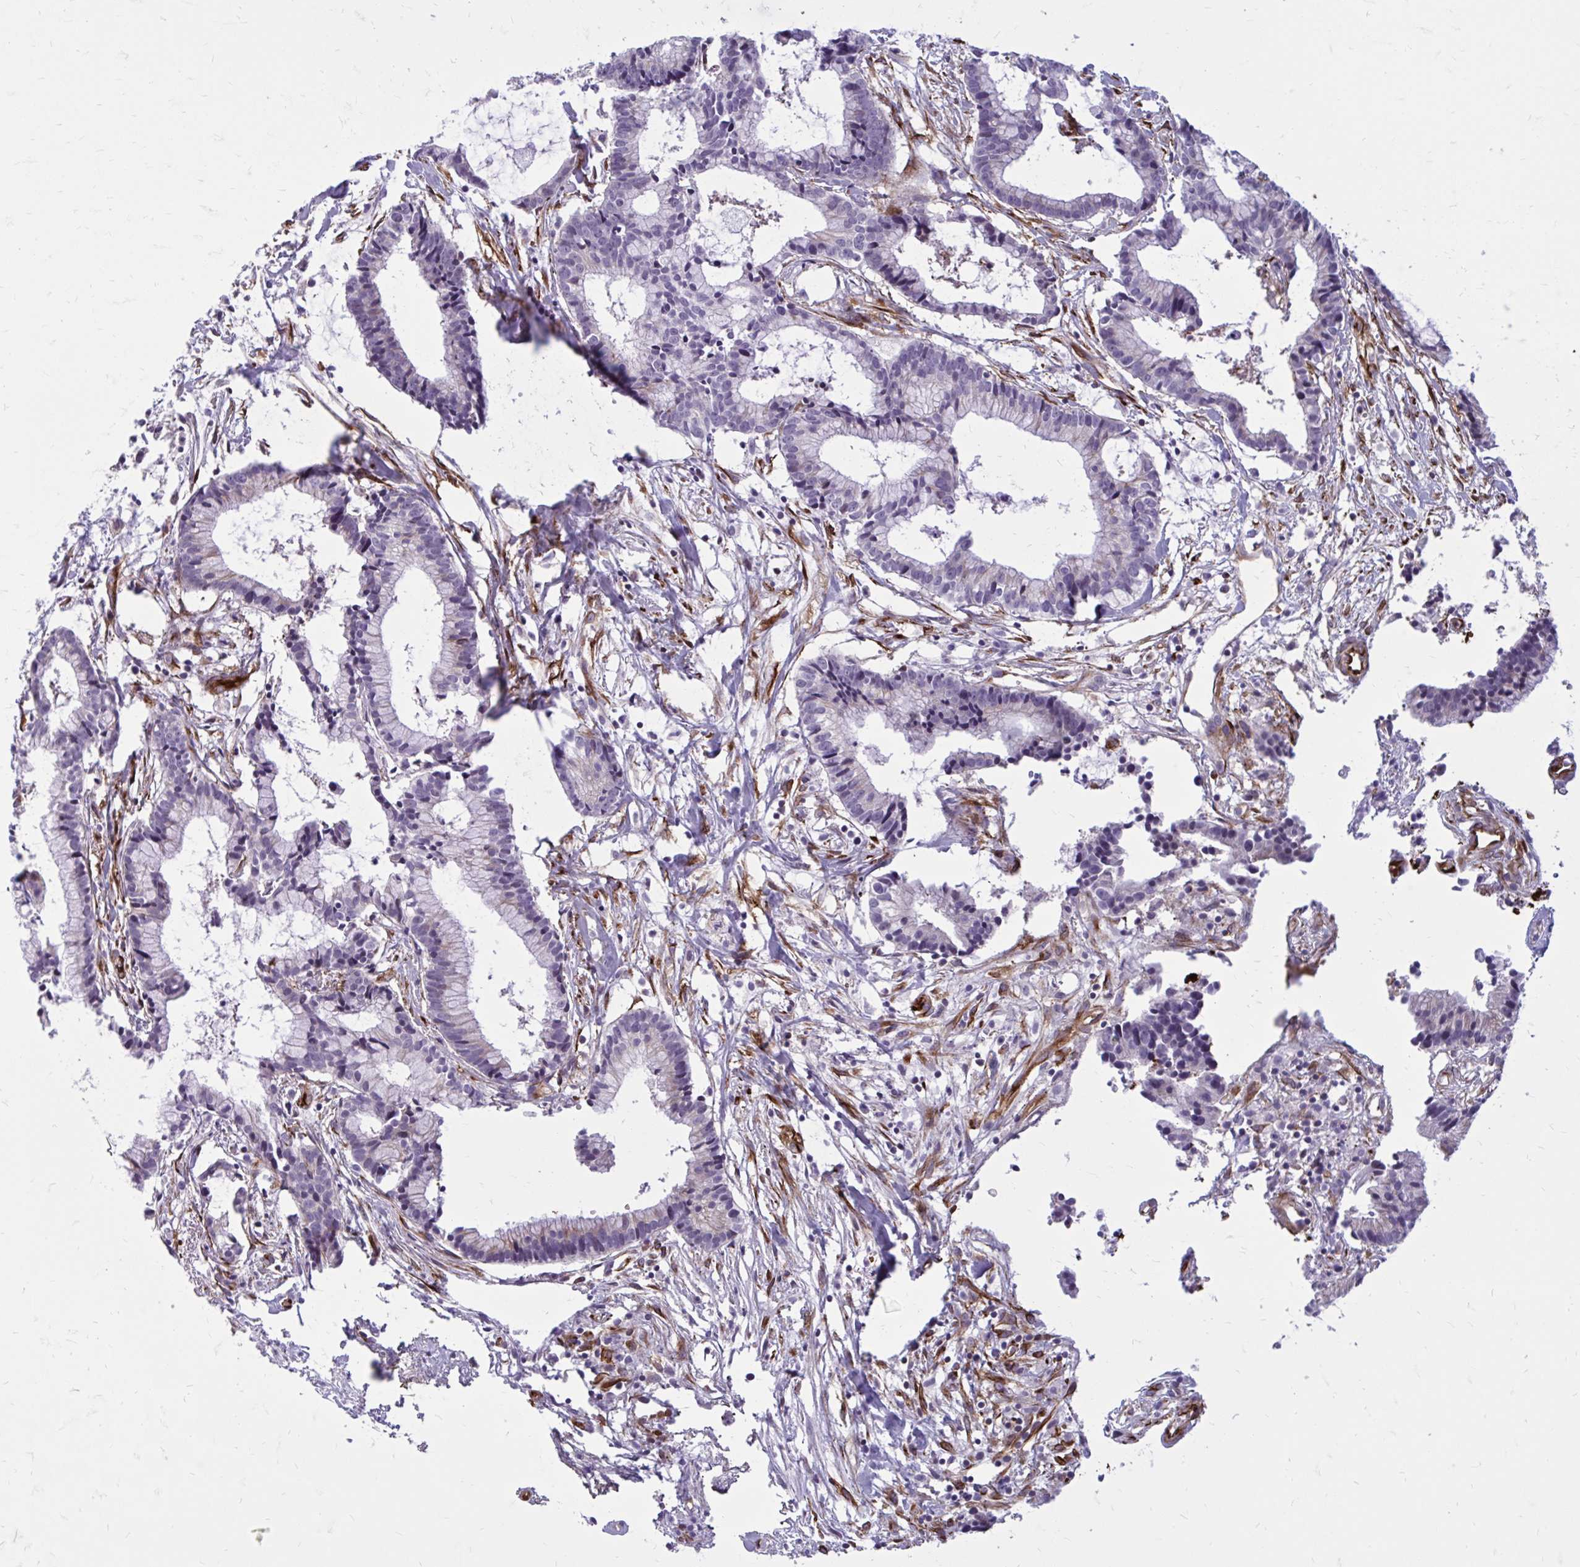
{"staining": {"intensity": "negative", "quantity": "none", "location": "none"}, "tissue": "colorectal cancer", "cell_type": "Tumor cells", "image_type": "cancer", "snomed": [{"axis": "morphology", "description": "Adenocarcinoma, NOS"}, {"axis": "topography", "description": "Colon"}], "caption": "High magnification brightfield microscopy of colorectal cancer stained with DAB (brown) and counterstained with hematoxylin (blue): tumor cells show no significant expression. (DAB immunohistochemistry visualized using brightfield microscopy, high magnification).", "gene": "BEND5", "patient": {"sex": "female", "age": 78}}